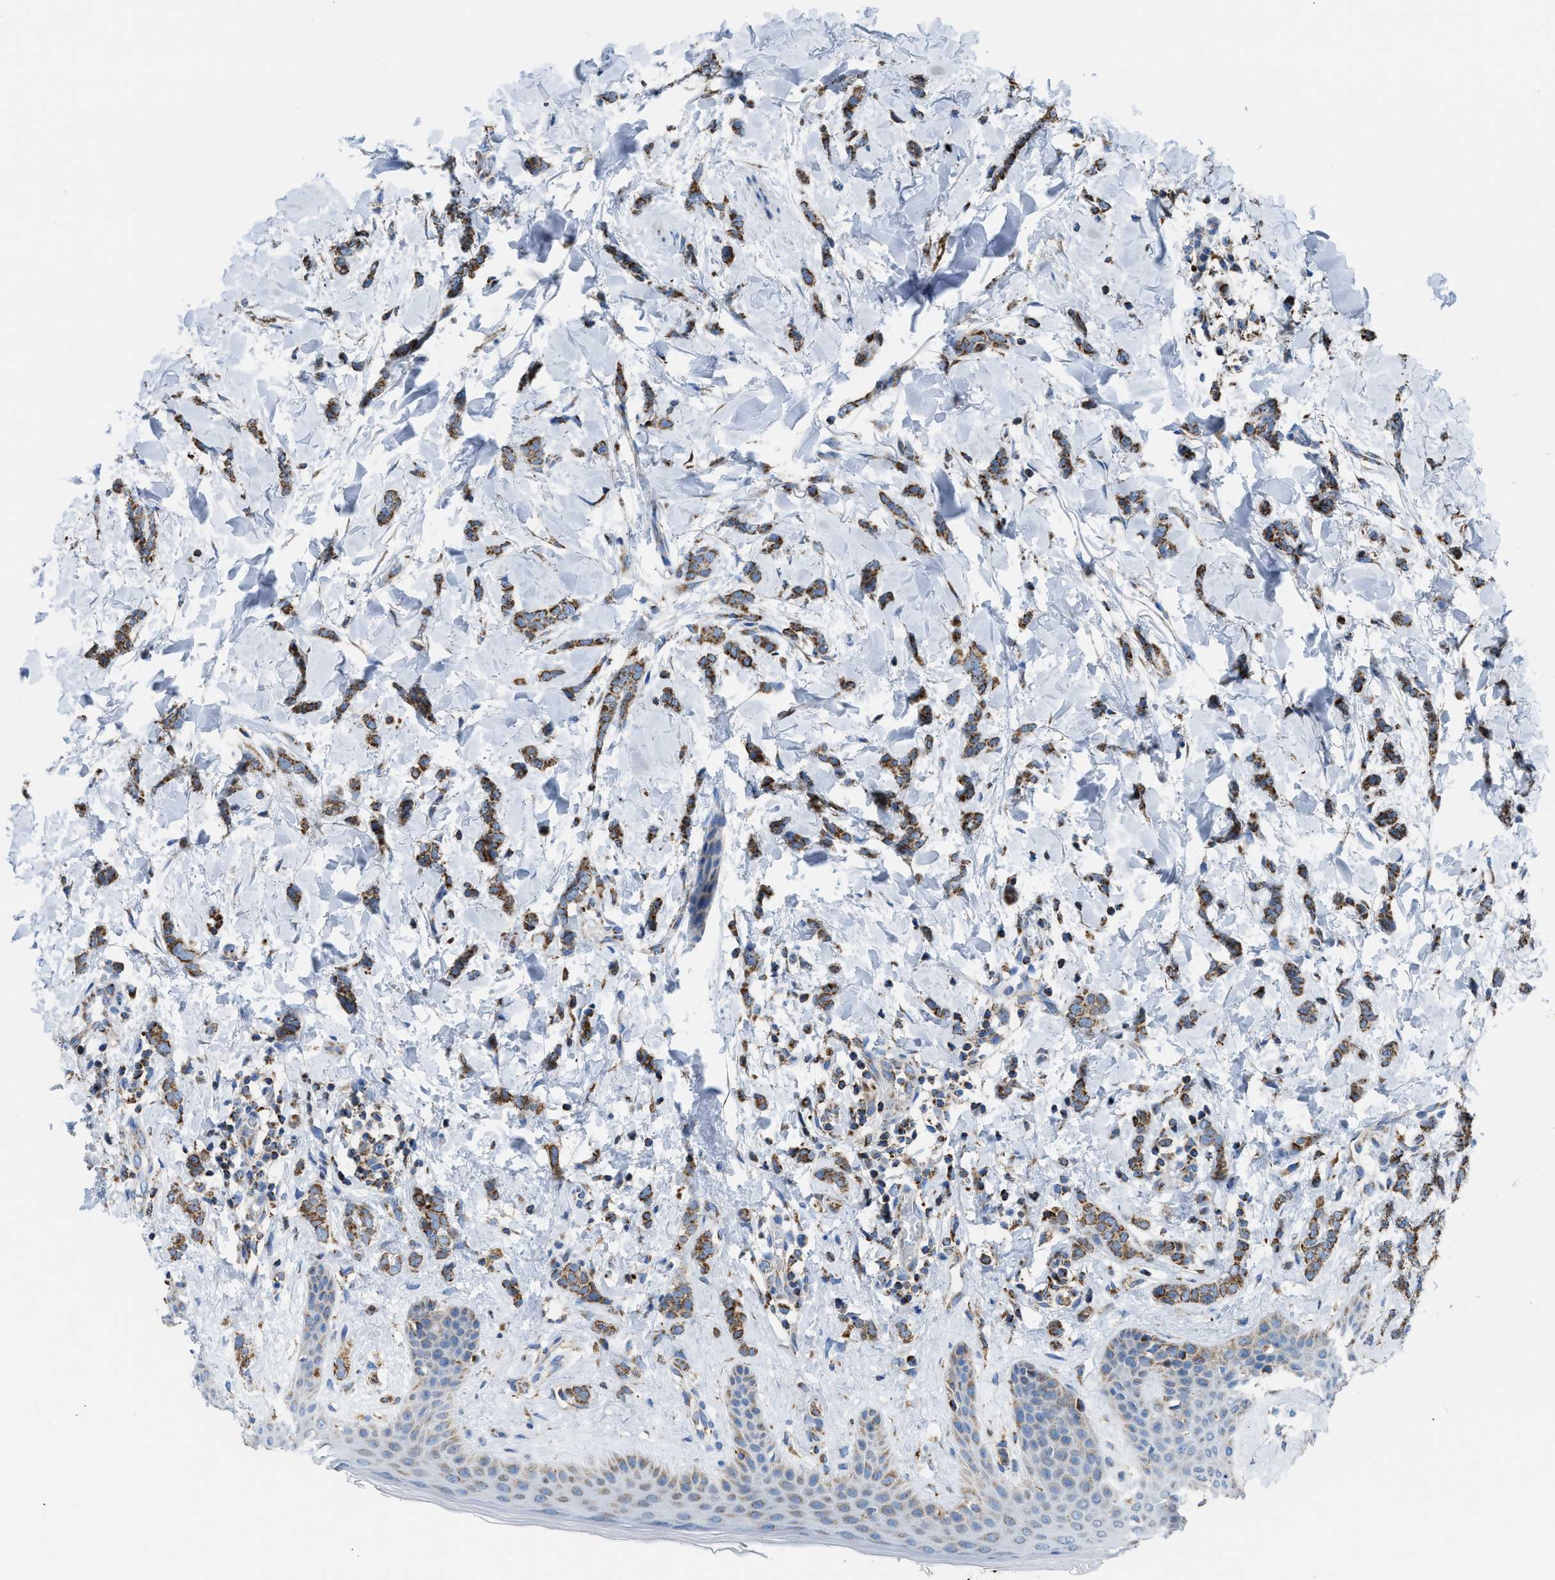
{"staining": {"intensity": "strong", "quantity": ">75%", "location": "cytoplasmic/membranous"}, "tissue": "breast cancer", "cell_type": "Tumor cells", "image_type": "cancer", "snomed": [{"axis": "morphology", "description": "Lobular carcinoma"}, {"axis": "topography", "description": "Skin"}, {"axis": "topography", "description": "Breast"}], "caption": "An image of breast cancer (lobular carcinoma) stained for a protein displays strong cytoplasmic/membranous brown staining in tumor cells.", "gene": "ETFB", "patient": {"sex": "female", "age": 46}}